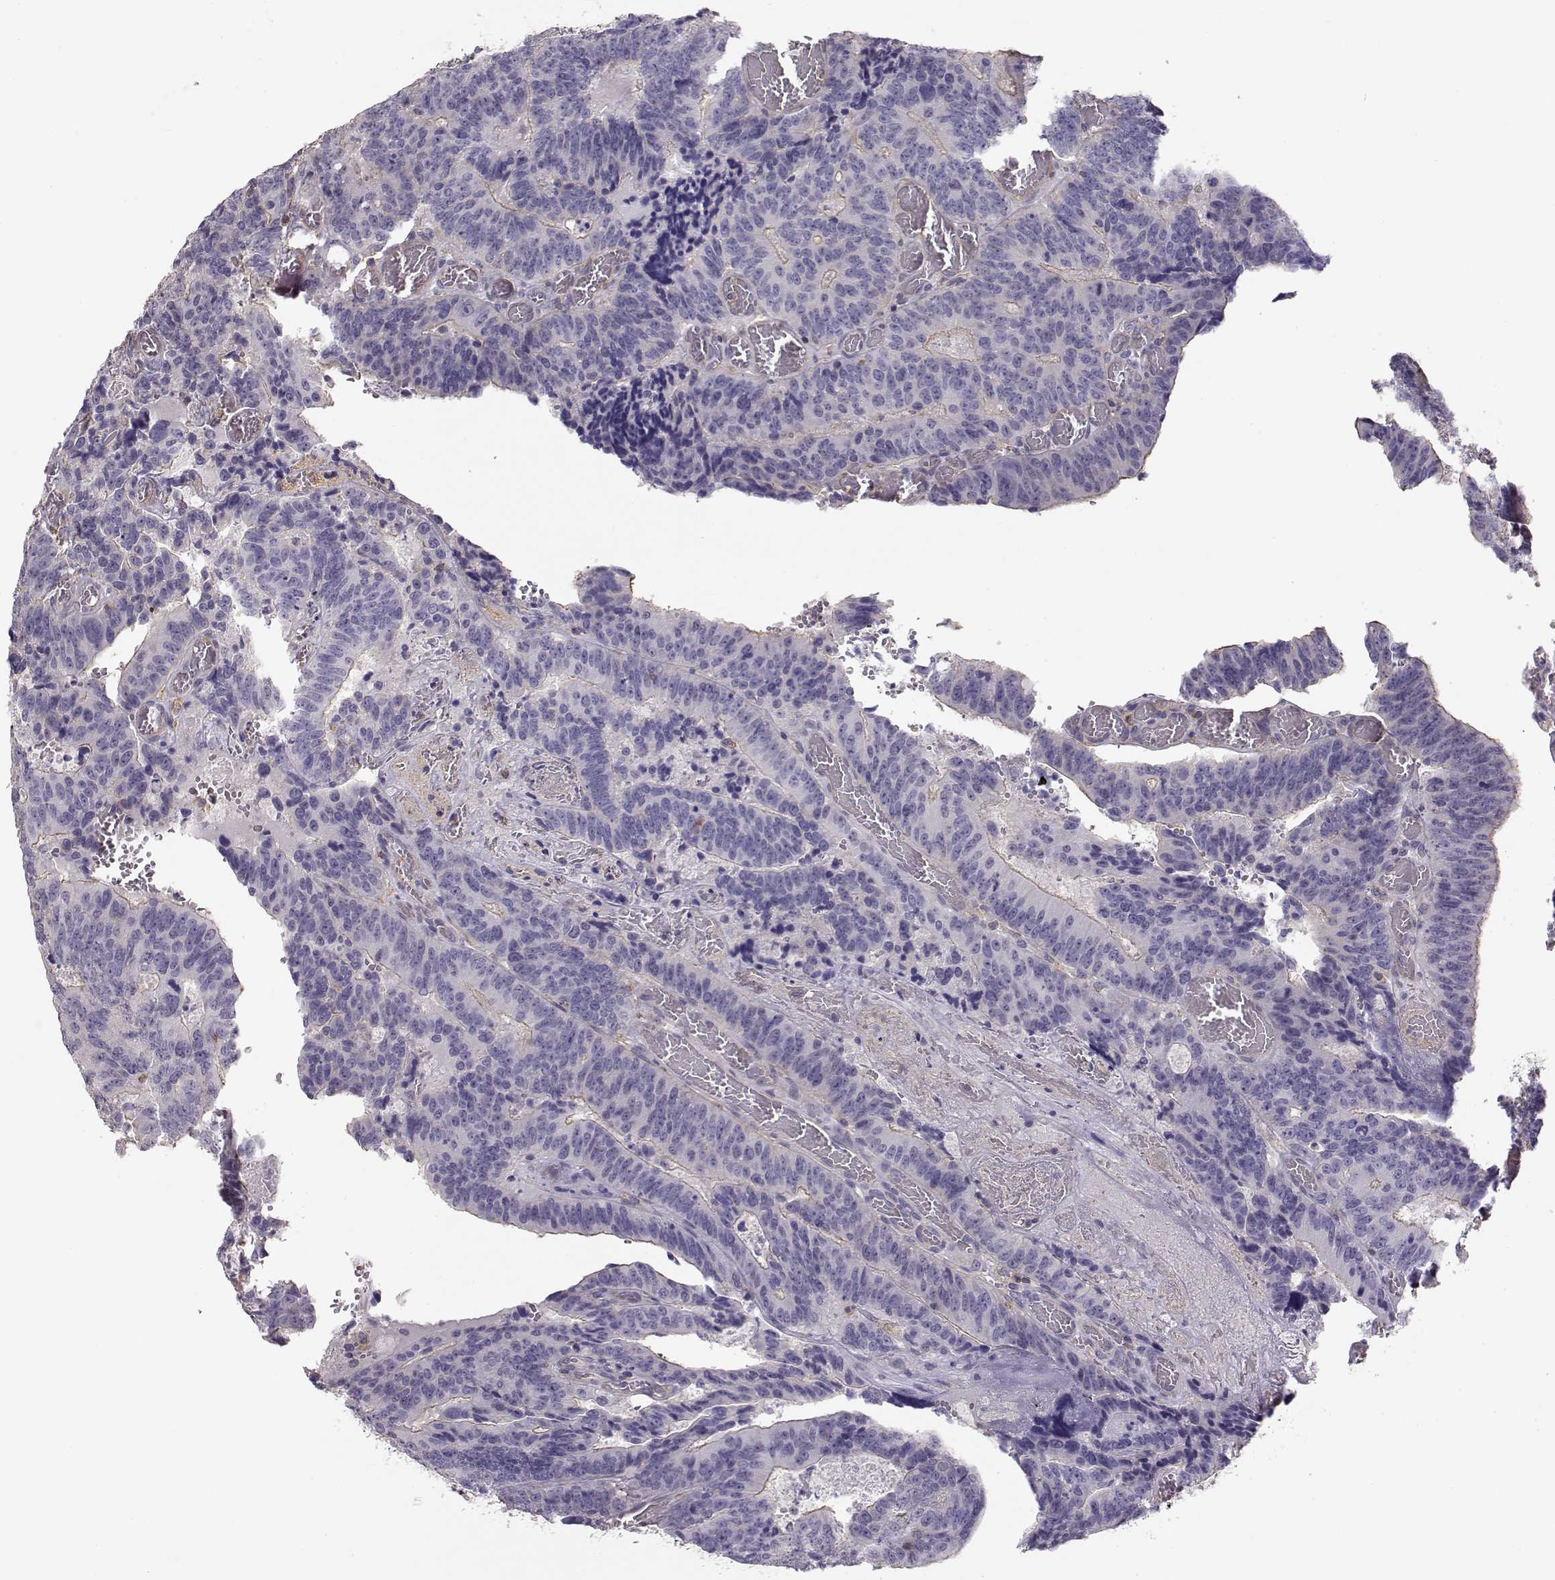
{"staining": {"intensity": "weak", "quantity": "<25%", "location": "cytoplasmic/membranous"}, "tissue": "colorectal cancer", "cell_type": "Tumor cells", "image_type": "cancer", "snomed": [{"axis": "morphology", "description": "Adenocarcinoma, NOS"}, {"axis": "topography", "description": "Colon"}], "caption": "Protein analysis of adenocarcinoma (colorectal) reveals no significant expression in tumor cells. (DAB immunohistochemistry with hematoxylin counter stain).", "gene": "DAPL1", "patient": {"sex": "female", "age": 82}}